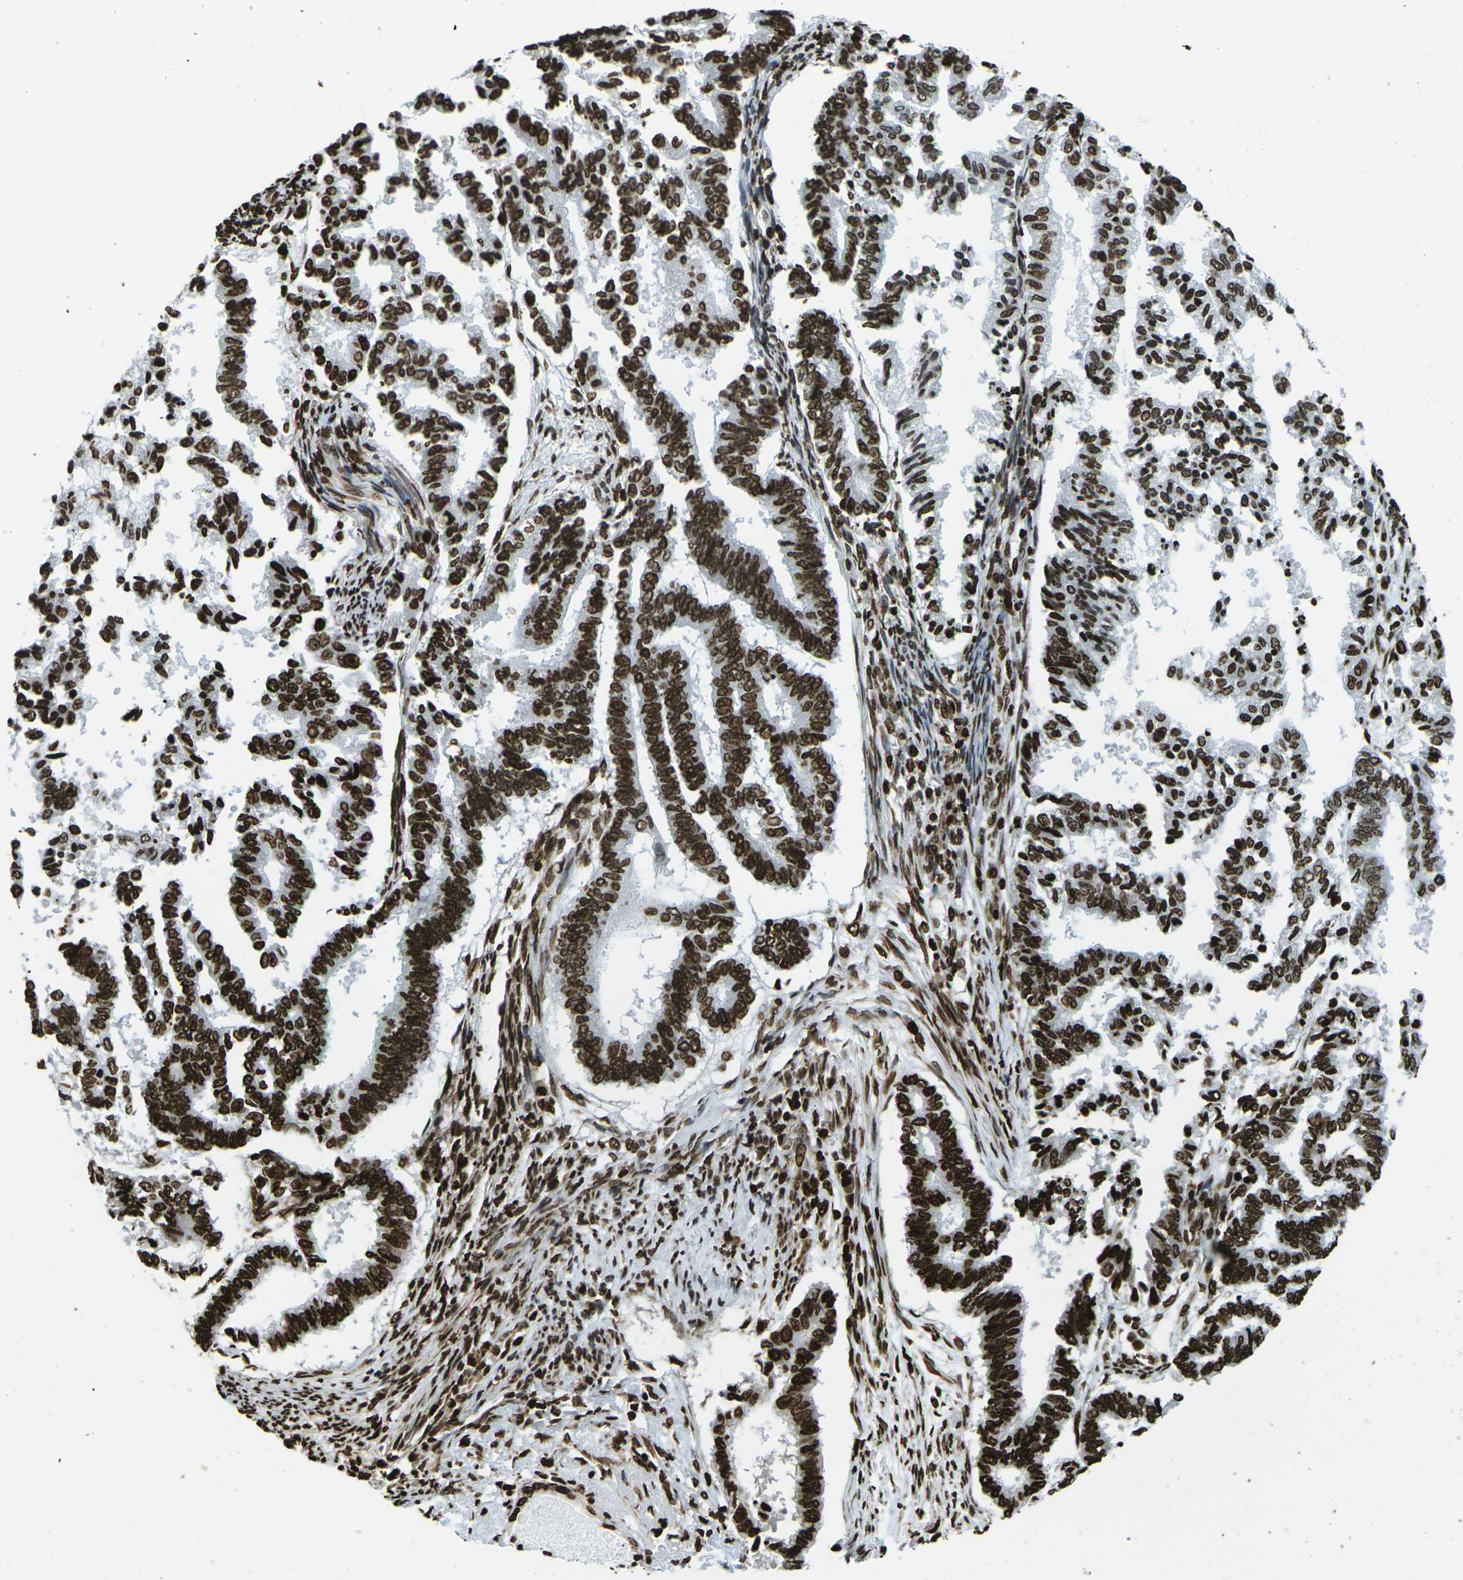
{"staining": {"intensity": "strong", "quantity": ">75%", "location": "nuclear"}, "tissue": "endometrial cancer", "cell_type": "Tumor cells", "image_type": "cancer", "snomed": [{"axis": "morphology", "description": "Necrosis, NOS"}, {"axis": "morphology", "description": "Adenocarcinoma, NOS"}, {"axis": "topography", "description": "Endometrium"}], "caption": "DAB immunohistochemical staining of endometrial adenocarcinoma shows strong nuclear protein staining in approximately >75% of tumor cells.", "gene": "H1-2", "patient": {"sex": "female", "age": 79}}